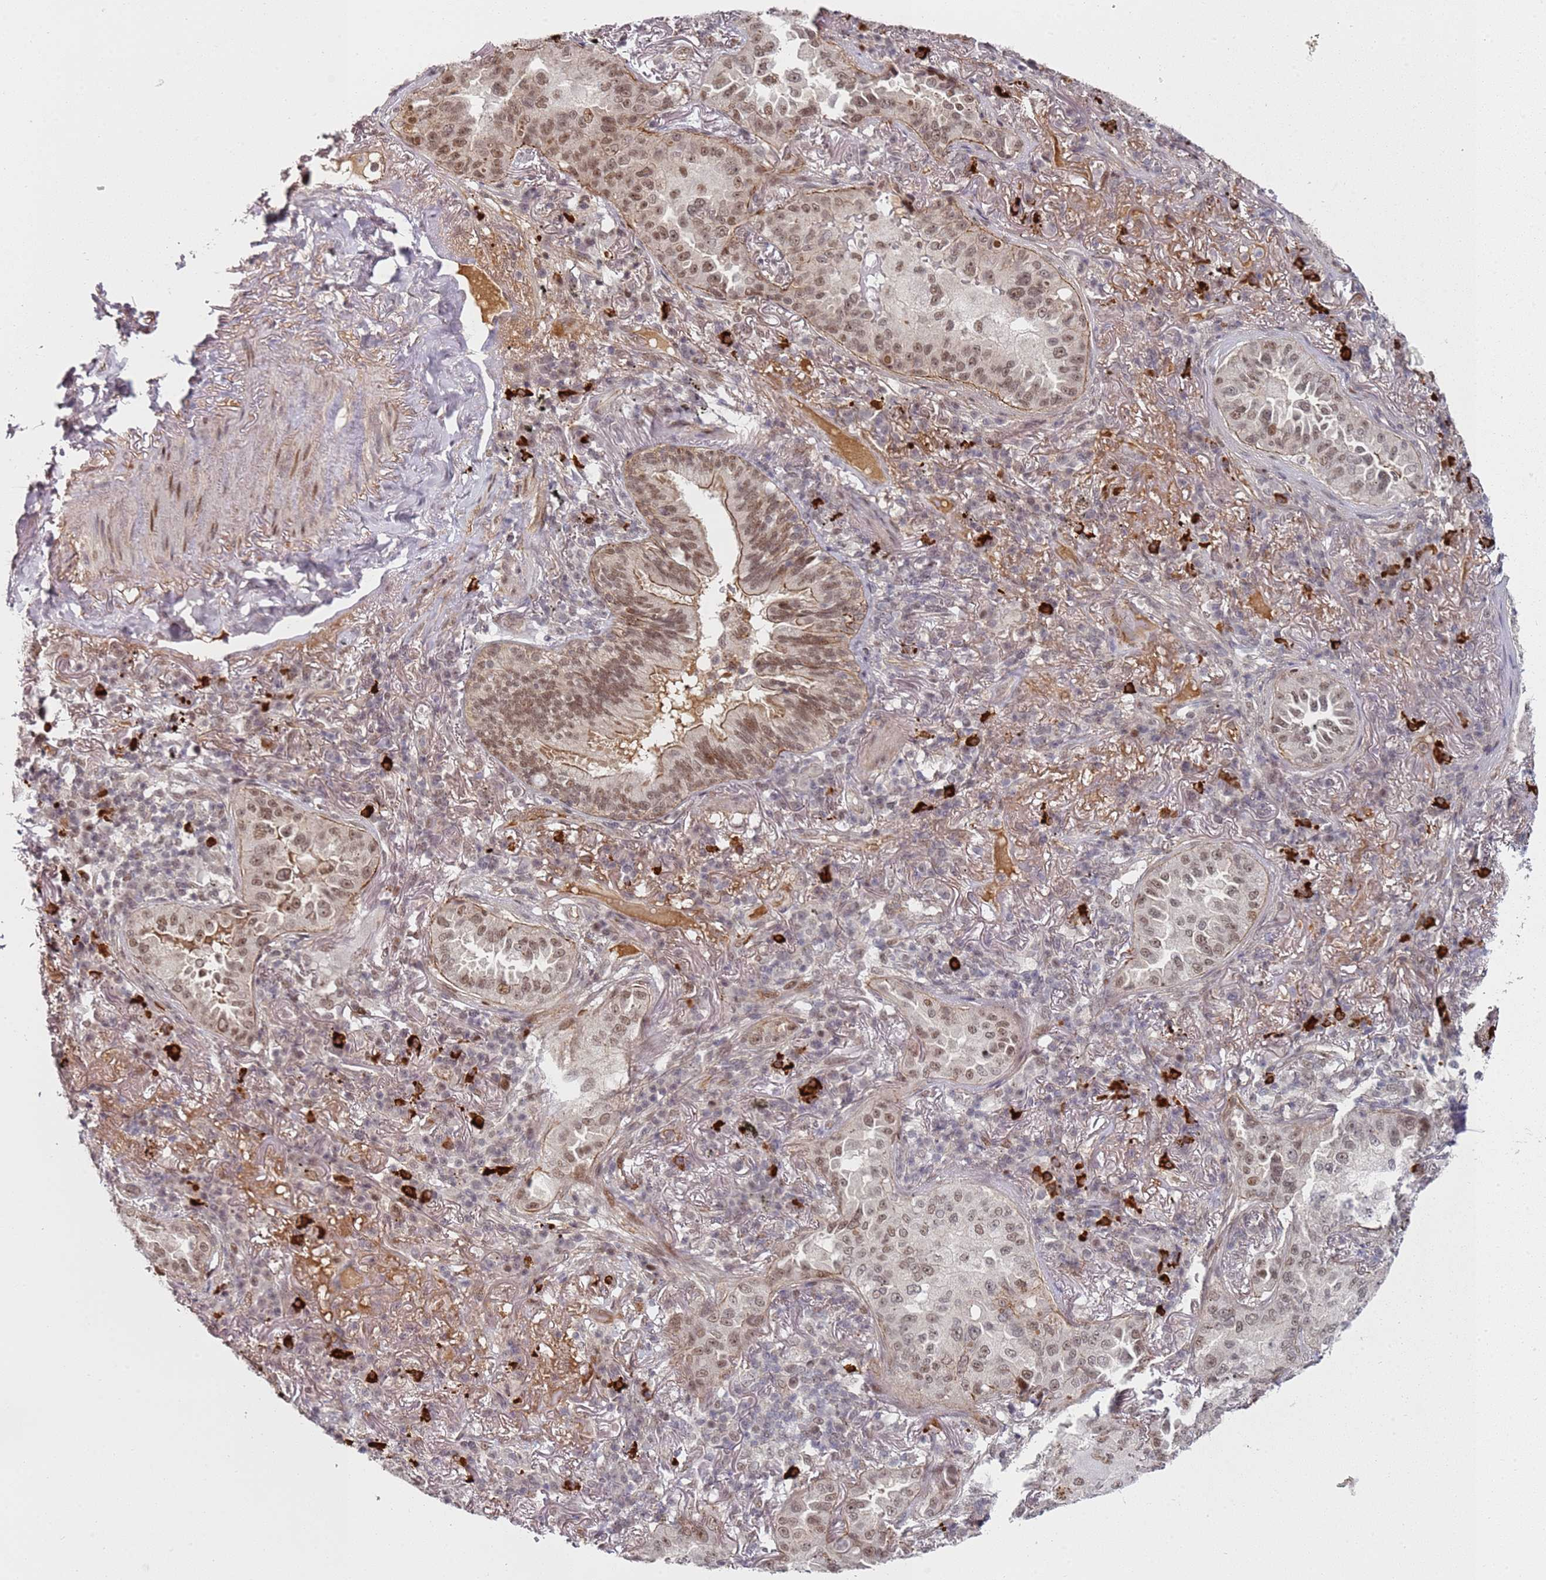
{"staining": {"intensity": "moderate", "quantity": ">75%", "location": "cytoplasmic/membranous,nuclear"}, "tissue": "lung cancer", "cell_type": "Tumor cells", "image_type": "cancer", "snomed": [{"axis": "morphology", "description": "Adenocarcinoma, NOS"}, {"axis": "topography", "description": "Lung"}], "caption": "Human lung cancer (adenocarcinoma) stained with a protein marker exhibits moderate staining in tumor cells.", "gene": "ATF6B", "patient": {"sex": "female", "age": 69}}